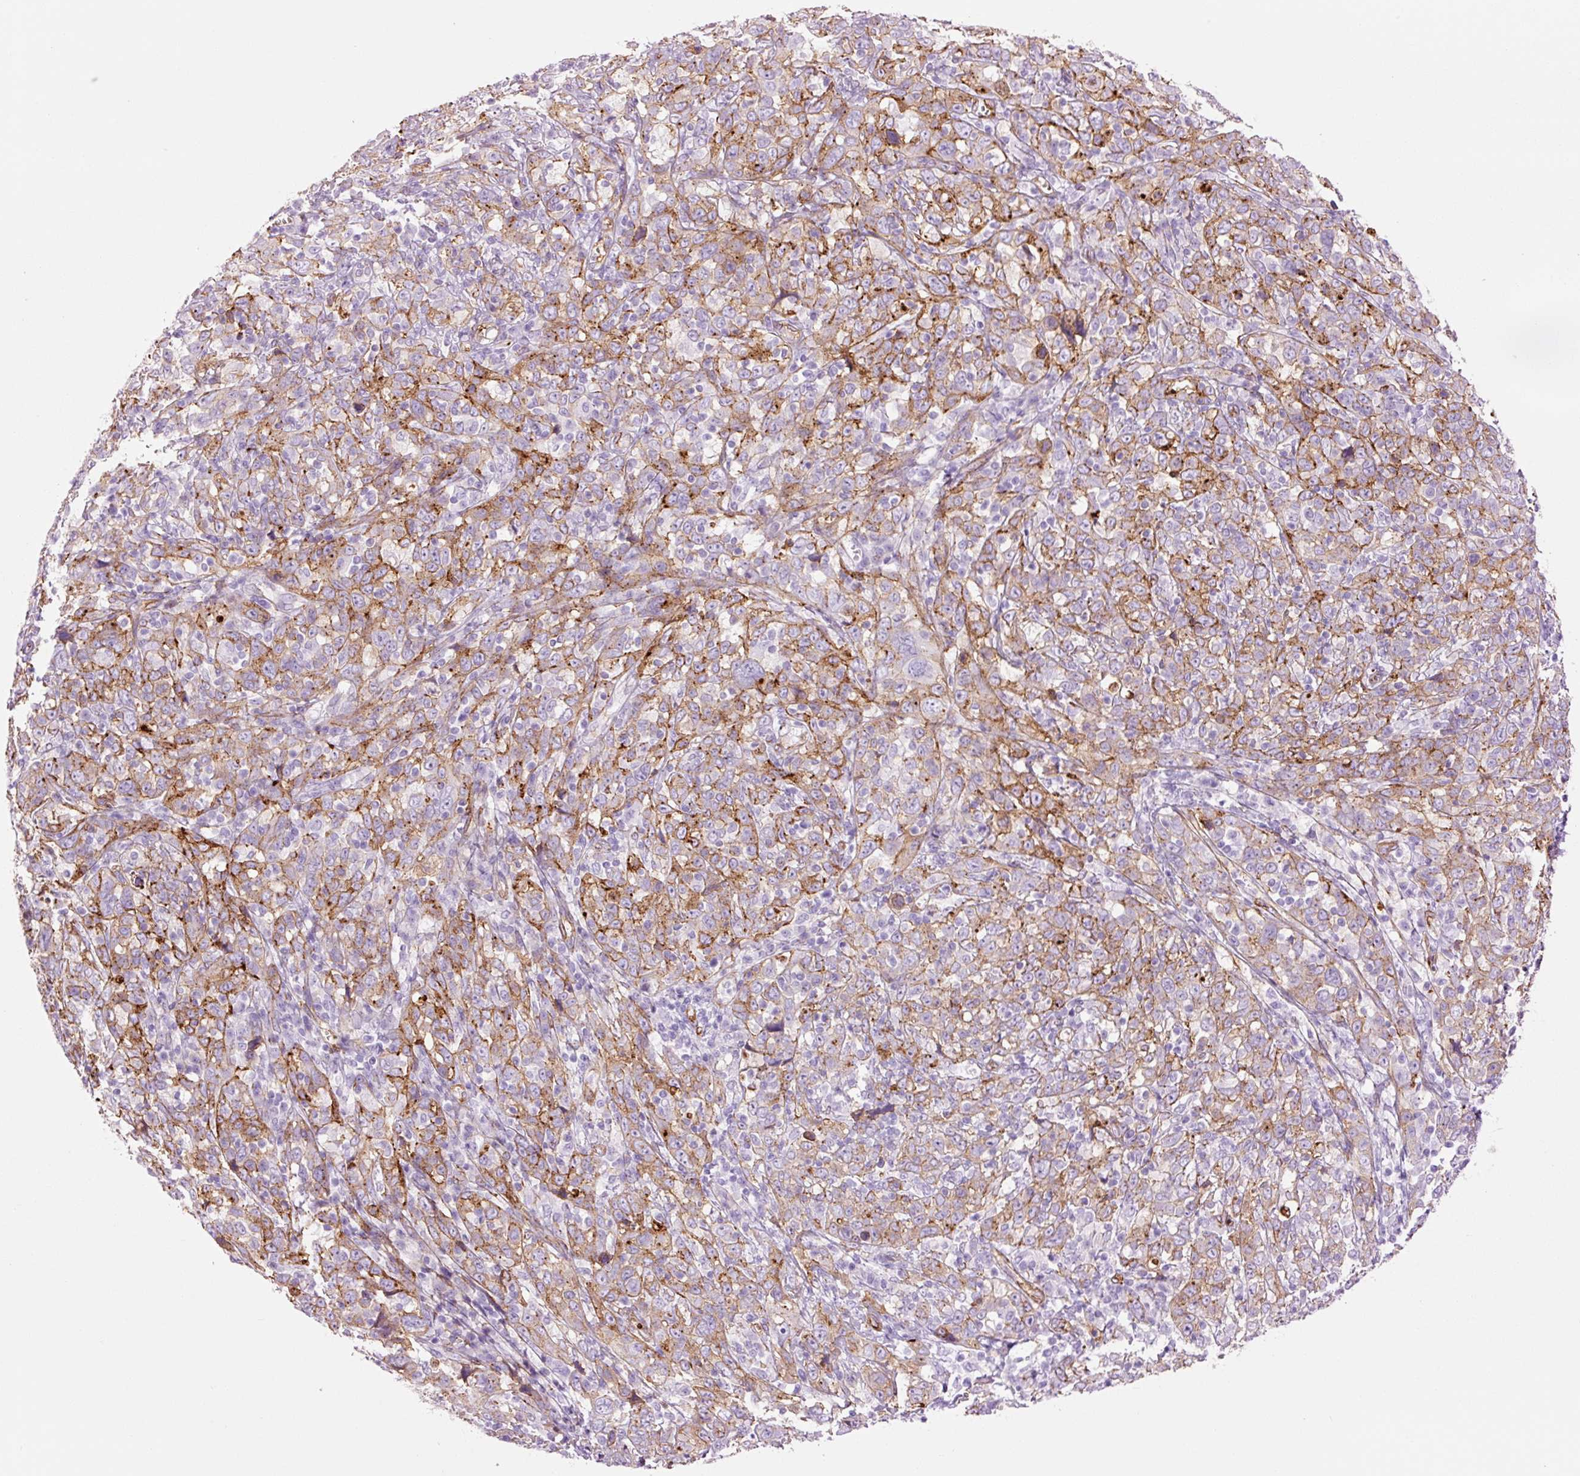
{"staining": {"intensity": "moderate", "quantity": "25%-75%", "location": "cytoplasmic/membranous"}, "tissue": "cervical cancer", "cell_type": "Tumor cells", "image_type": "cancer", "snomed": [{"axis": "morphology", "description": "Squamous cell carcinoma, NOS"}, {"axis": "topography", "description": "Cervix"}], "caption": "A histopathology image of human cervical cancer stained for a protein demonstrates moderate cytoplasmic/membranous brown staining in tumor cells.", "gene": "CAV1", "patient": {"sex": "female", "age": 46}}